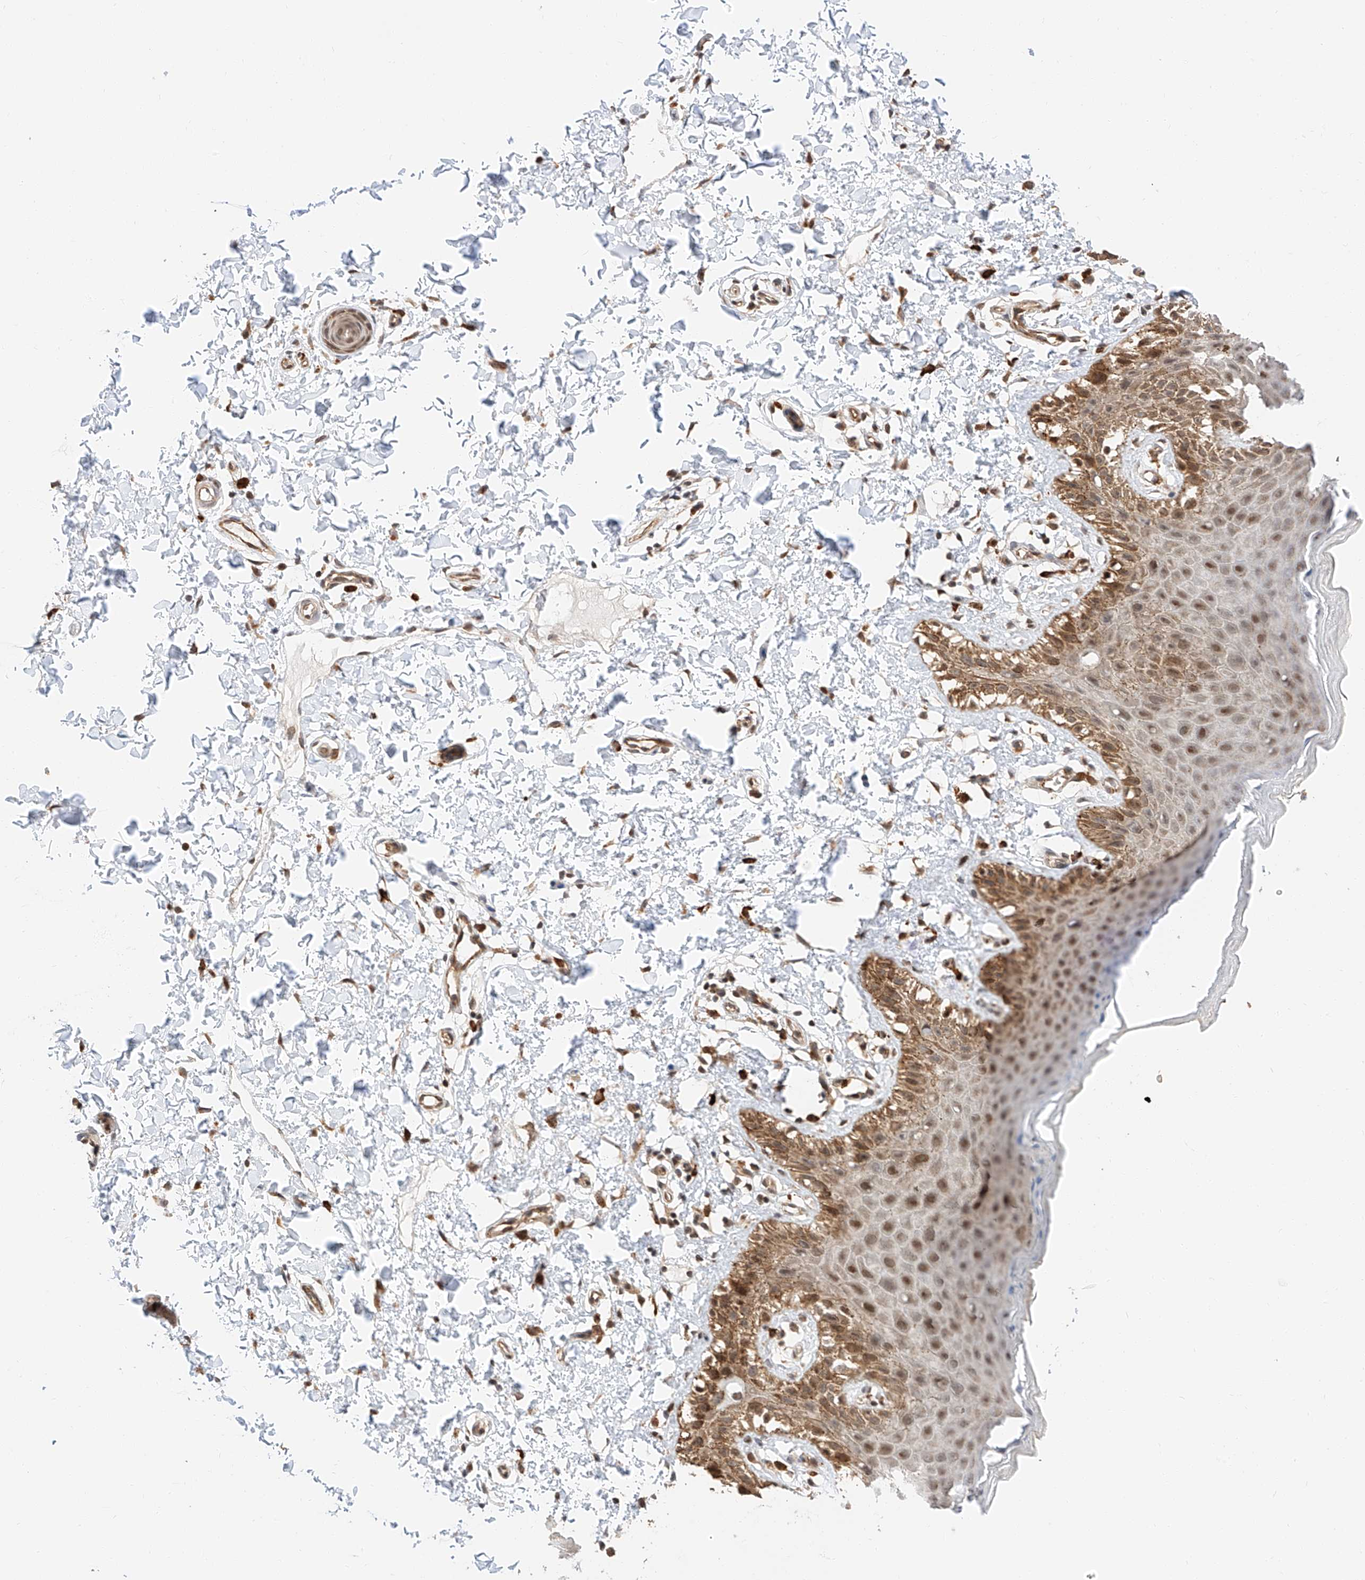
{"staining": {"intensity": "moderate", "quantity": ">75%", "location": "cytoplasmic/membranous,nuclear"}, "tissue": "skin", "cell_type": "Epidermal cells", "image_type": "normal", "snomed": [{"axis": "morphology", "description": "Normal tissue, NOS"}, {"axis": "topography", "description": "Anal"}], "caption": "Moderate cytoplasmic/membranous,nuclear staining for a protein is appreciated in approximately >75% of epidermal cells of normal skin using IHC.", "gene": "THTPA", "patient": {"sex": "male", "age": 44}}